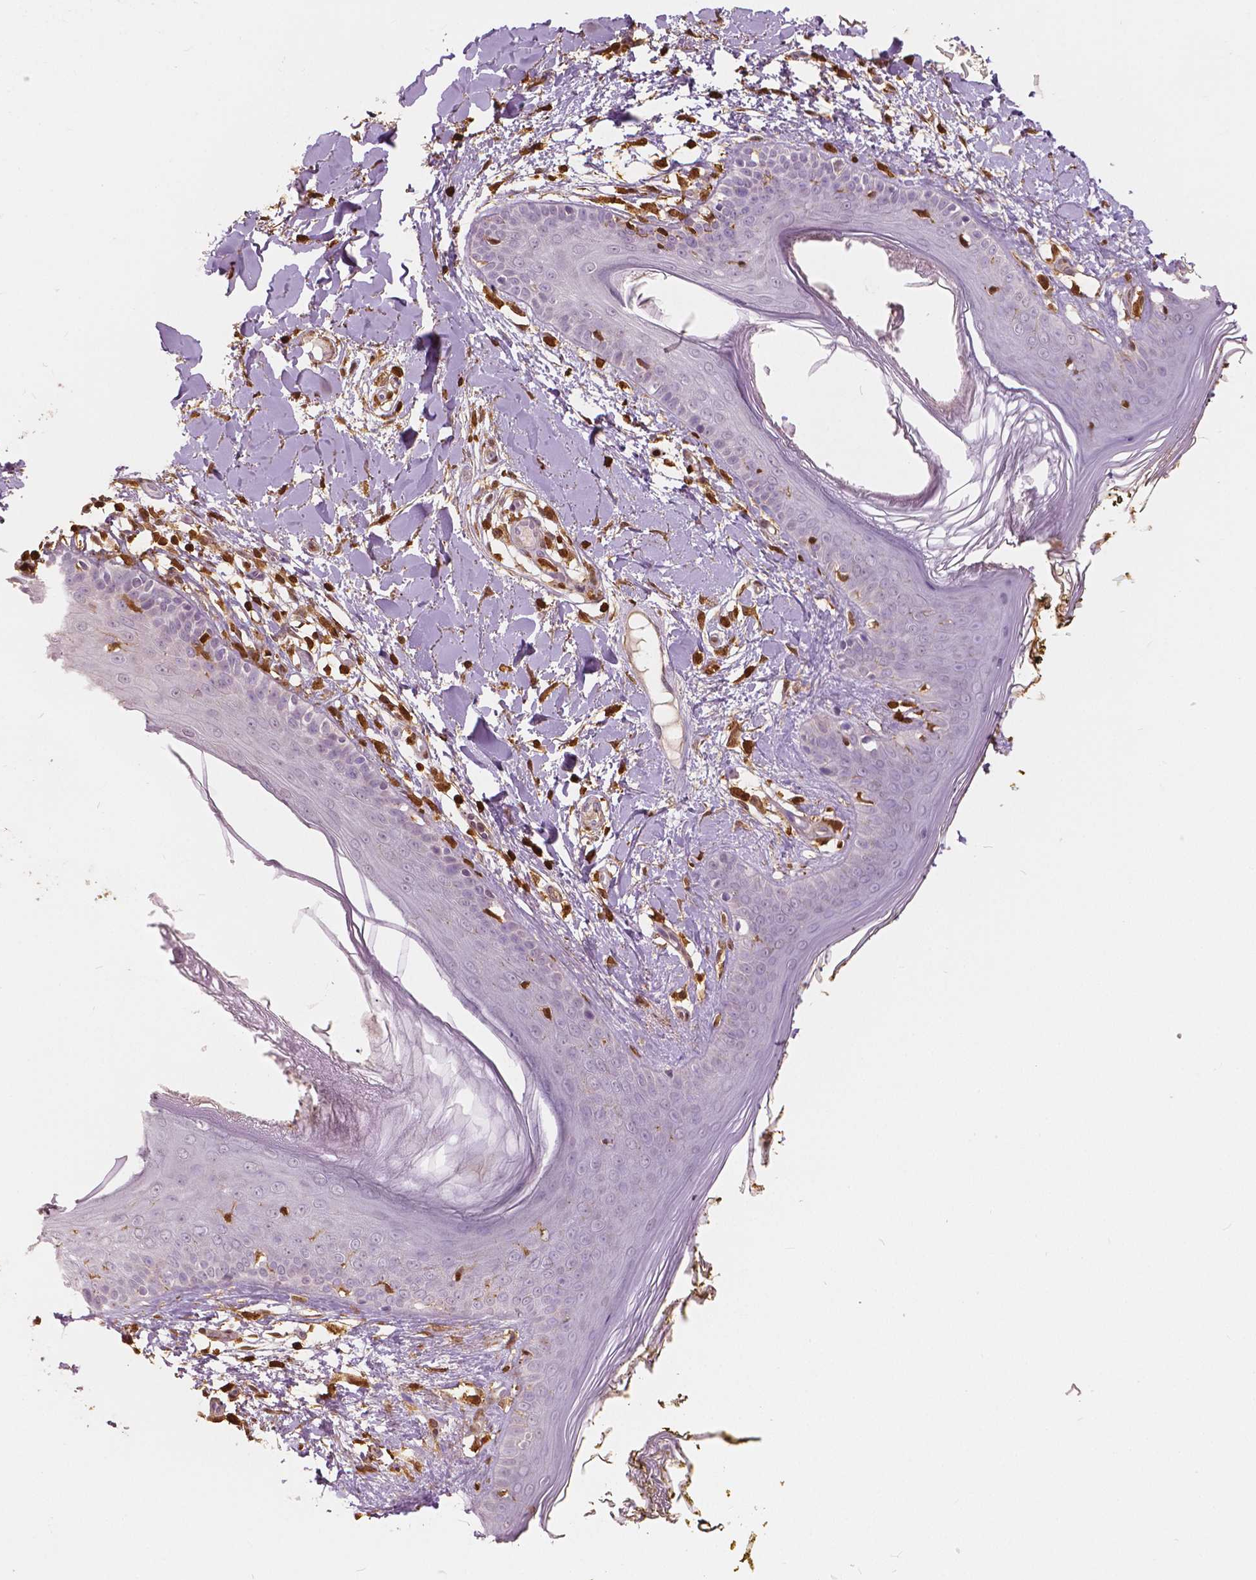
{"staining": {"intensity": "negative", "quantity": "none", "location": "none"}, "tissue": "skin", "cell_type": "Fibroblasts", "image_type": "normal", "snomed": [{"axis": "morphology", "description": "Normal tissue, NOS"}, {"axis": "topography", "description": "Skin"}], "caption": "Protein analysis of unremarkable skin reveals no significant expression in fibroblasts.", "gene": "S100A4", "patient": {"sex": "female", "age": 34}}